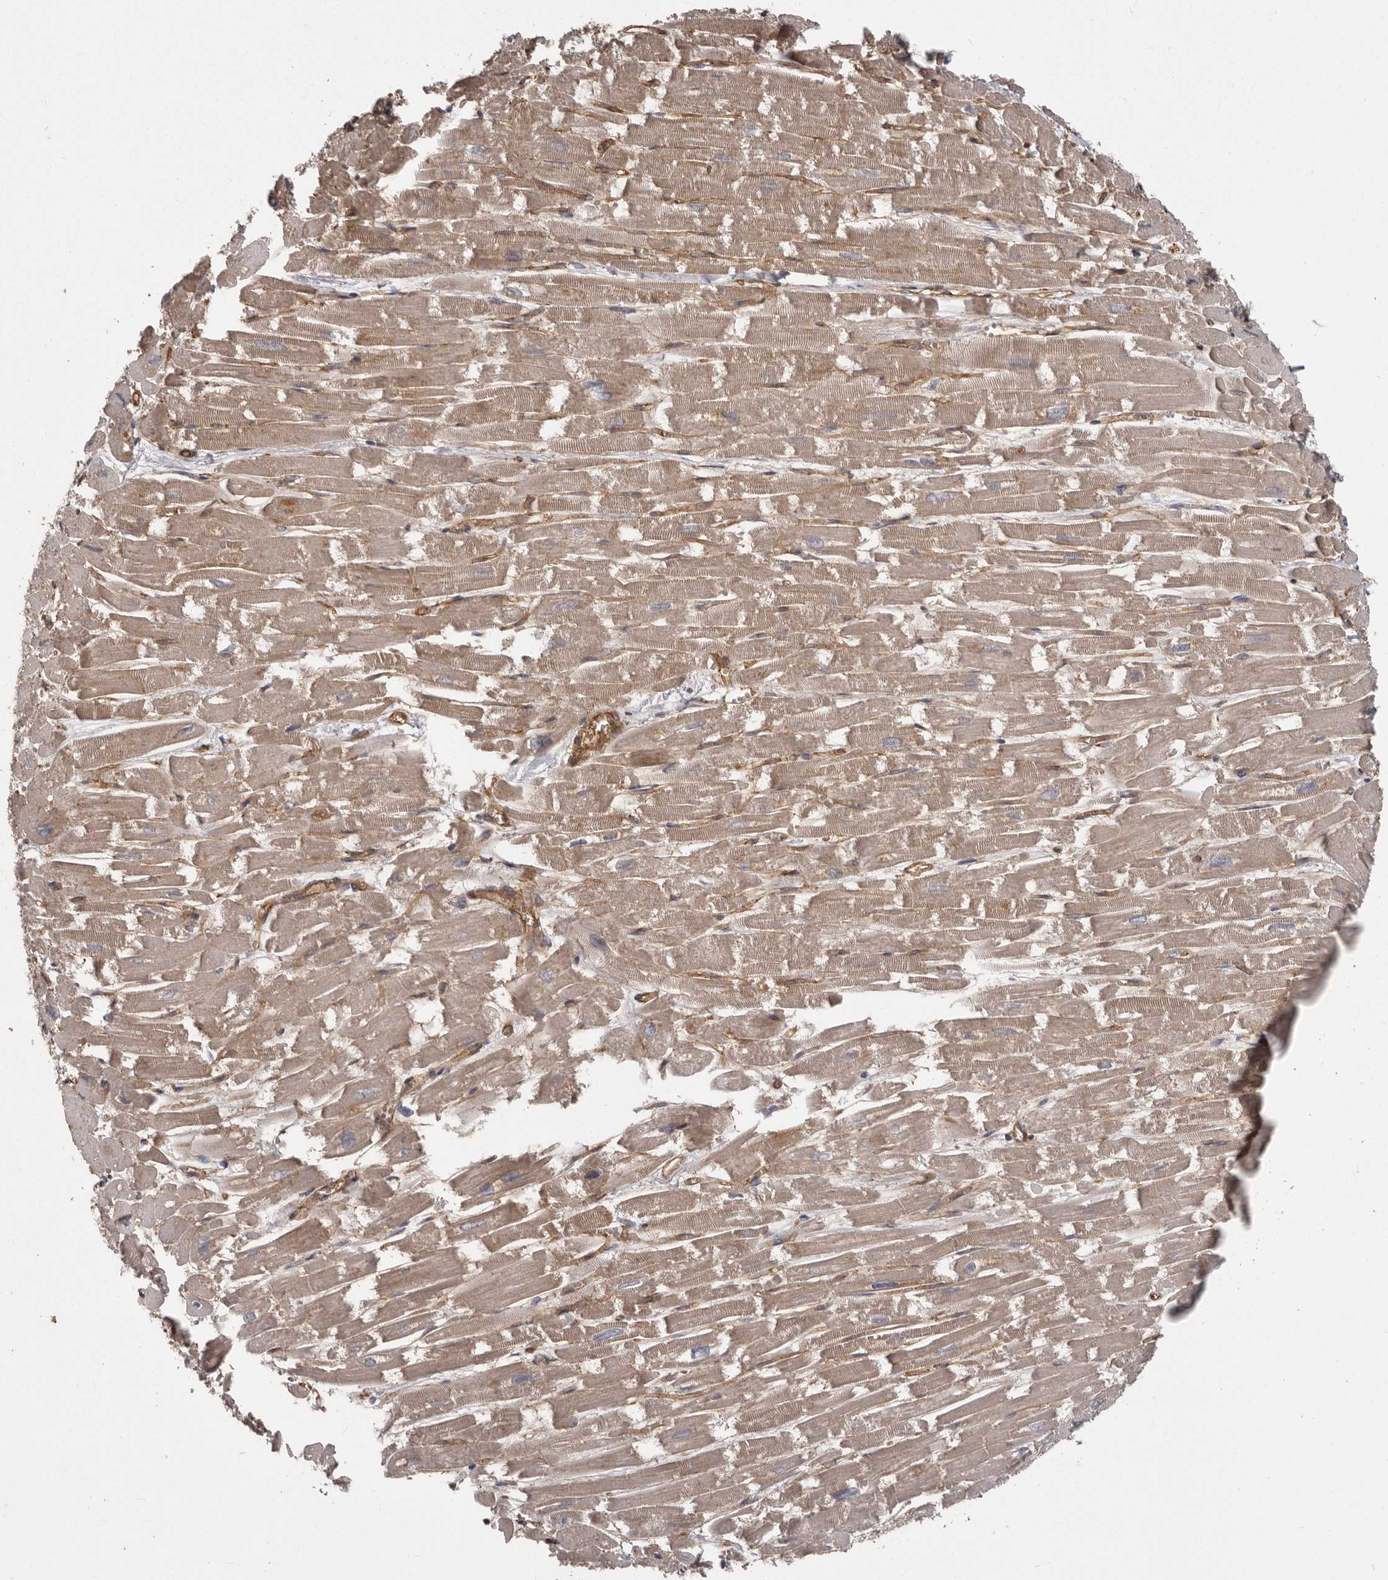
{"staining": {"intensity": "weak", "quantity": "25%-75%", "location": "cytoplasmic/membranous"}, "tissue": "heart muscle", "cell_type": "Cardiomyocytes", "image_type": "normal", "snomed": [{"axis": "morphology", "description": "Normal tissue, NOS"}, {"axis": "topography", "description": "Heart"}], "caption": "Brown immunohistochemical staining in benign heart muscle displays weak cytoplasmic/membranous staining in approximately 25%-75% of cardiomyocytes.", "gene": "ENAH", "patient": {"sex": "male", "age": 54}}